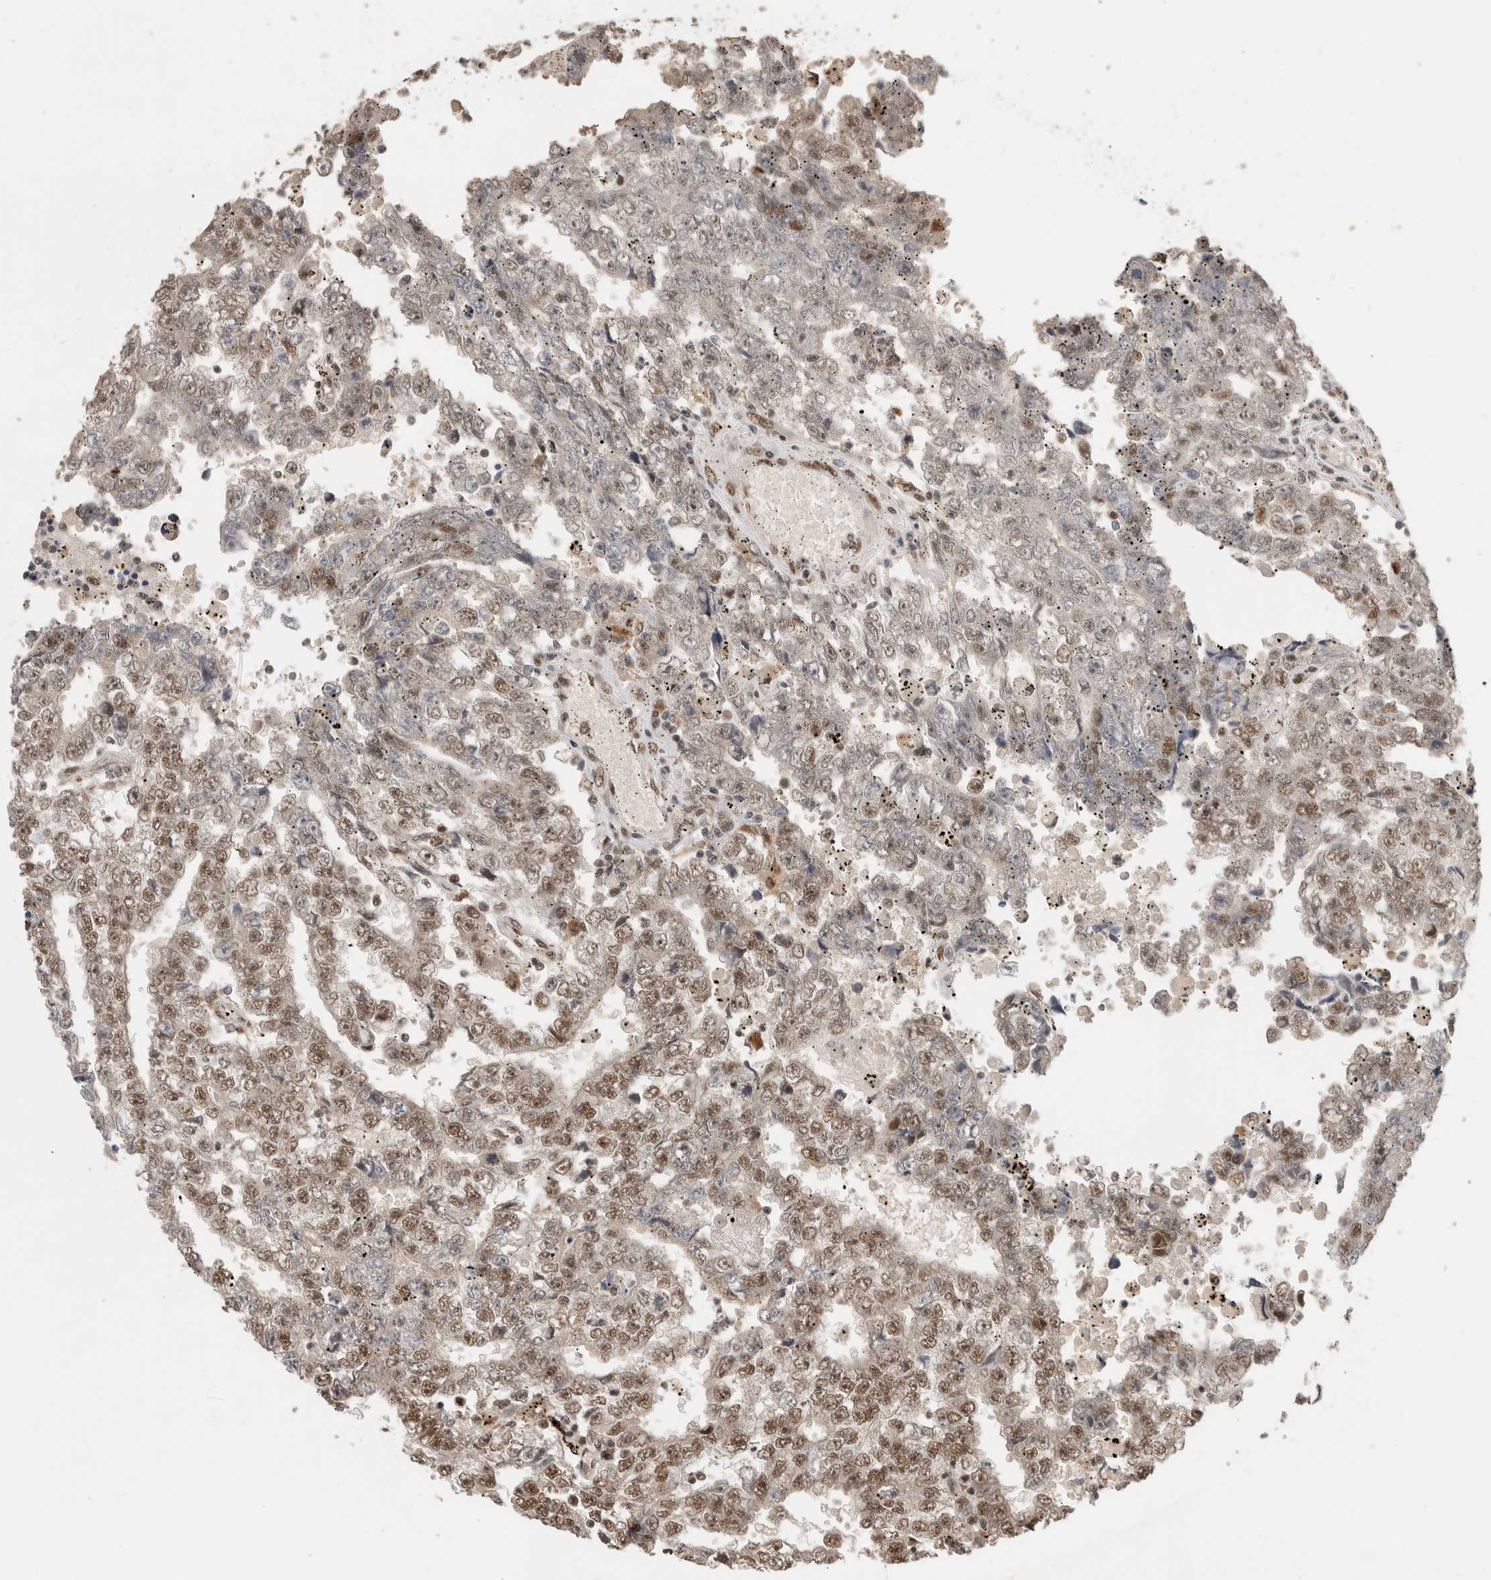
{"staining": {"intensity": "moderate", "quantity": ">75%", "location": "nuclear"}, "tissue": "testis cancer", "cell_type": "Tumor cells", "image_type": "cancer", "snomed": [{"axis": "morphology", "description": "Carcinoma, Embryonal, NOS"}, {"axis": "topography", "description": "Testis"}], "caption": "Brown immunohistochemical staining in embryonal carcinoma (testis) reveals moderate nuclear expression in approximately >75% of tumor cells.", "gene": "NCAPG2", "patient": {"sex": "male", "age": 25}}